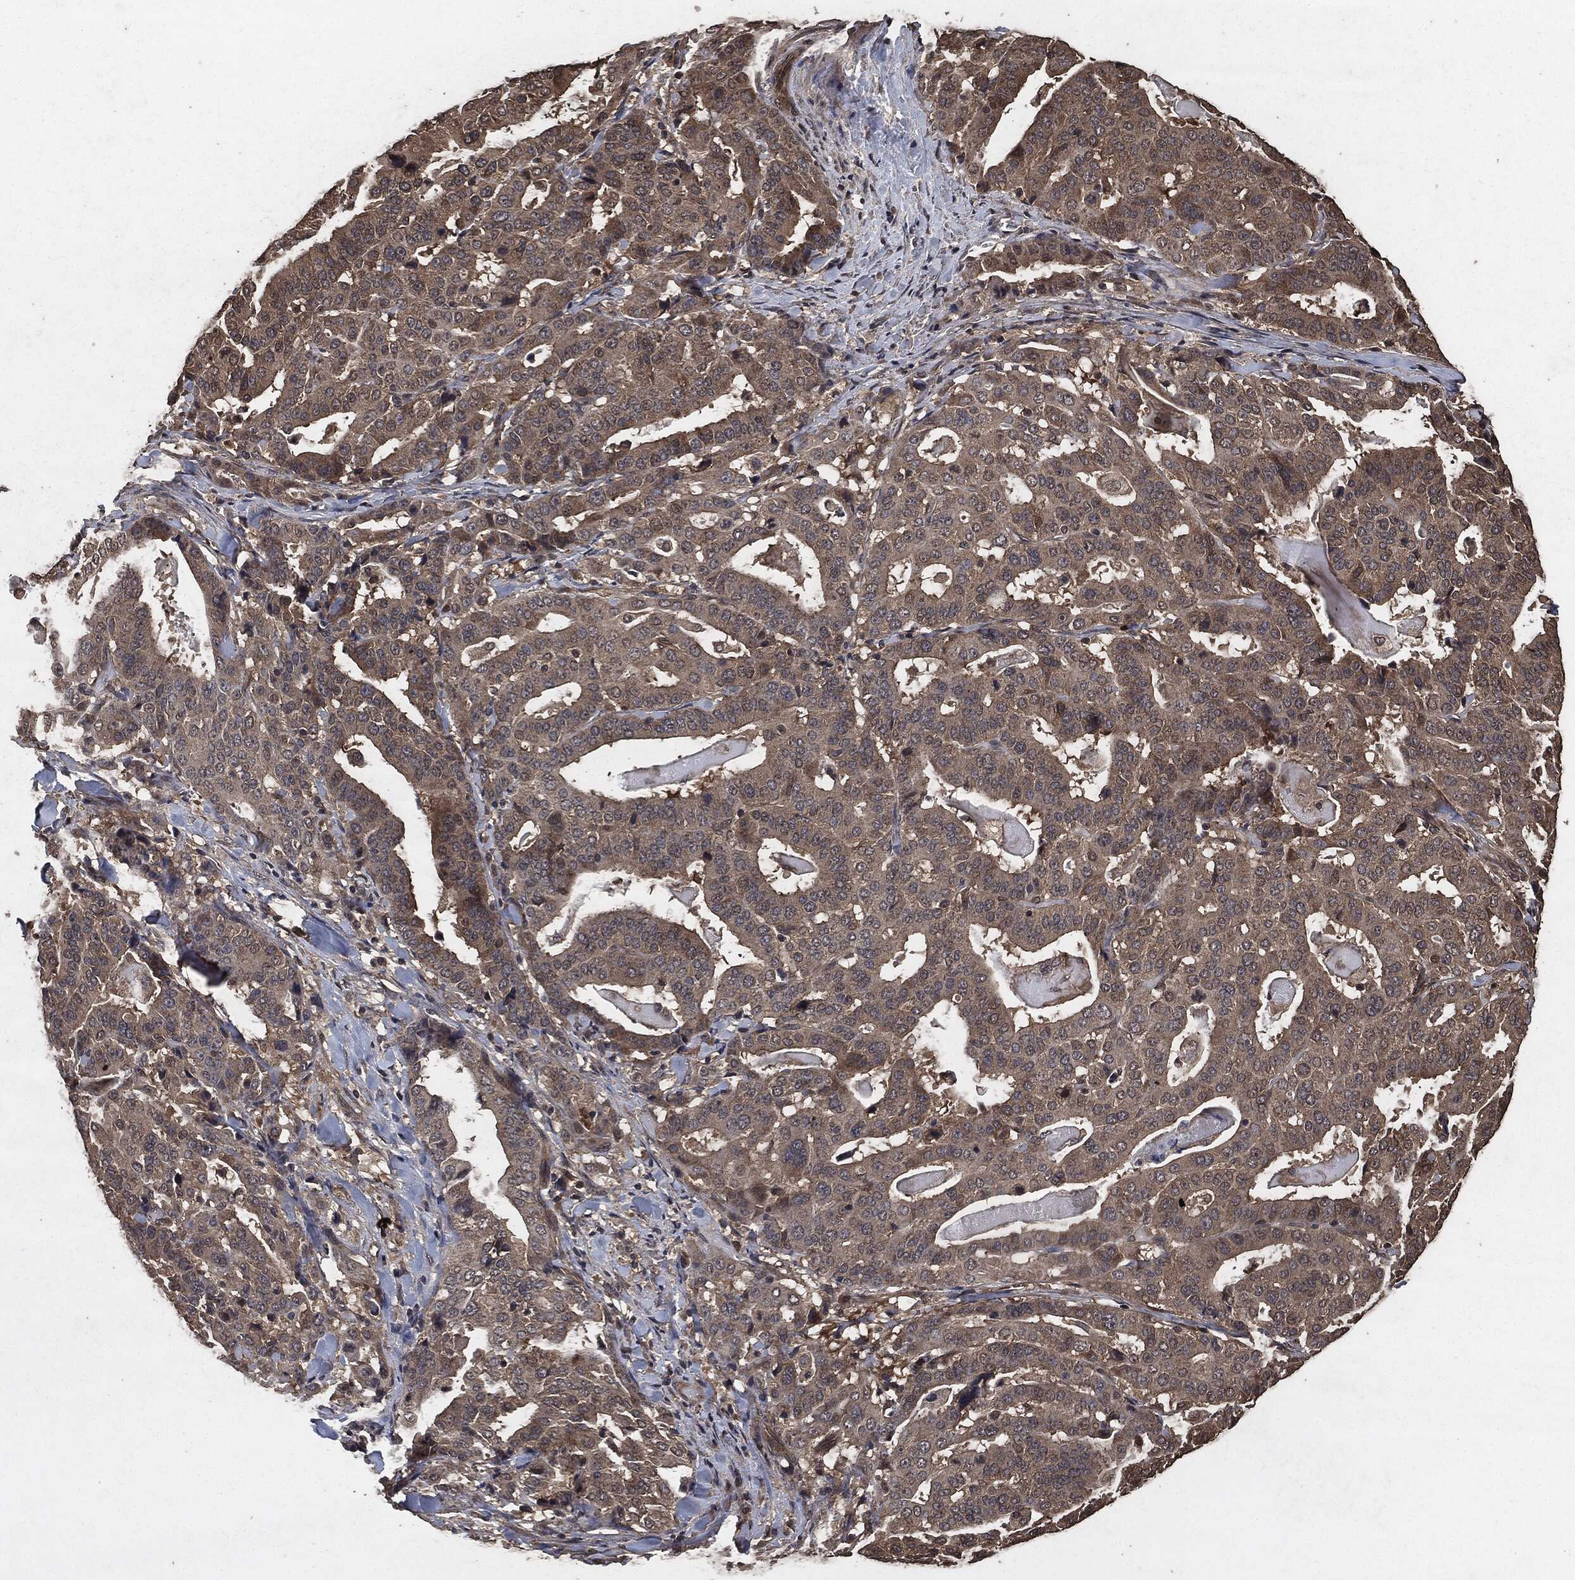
{"staining": {"intensity": "weak", "quantity": "25%-75%", "location": "cytoplasmic/membranous"}, "tissue": "stomach cancer", "cell_type": "Tumor cells", "image_type": "cancer", "snomed": [{"axis": "morphology", "description": "Adenocarcinoma, NOS"}, {"axis": "topography", "description": "Stomach"}], "caption": "Stomach adenocarcinoma stained with DAB (3,3'-diaminobenzidine) immunohistochemistry reveals low levels of weak cytoplasmic/membranous expression in about 25%-75% of tumor cells. (DAB (3,3'-diaminobenzidine) IHC with brightfield microscopy, high magnification).", "gene": "AKT1S1", "patient": {"sex": "male", "age": 48}}